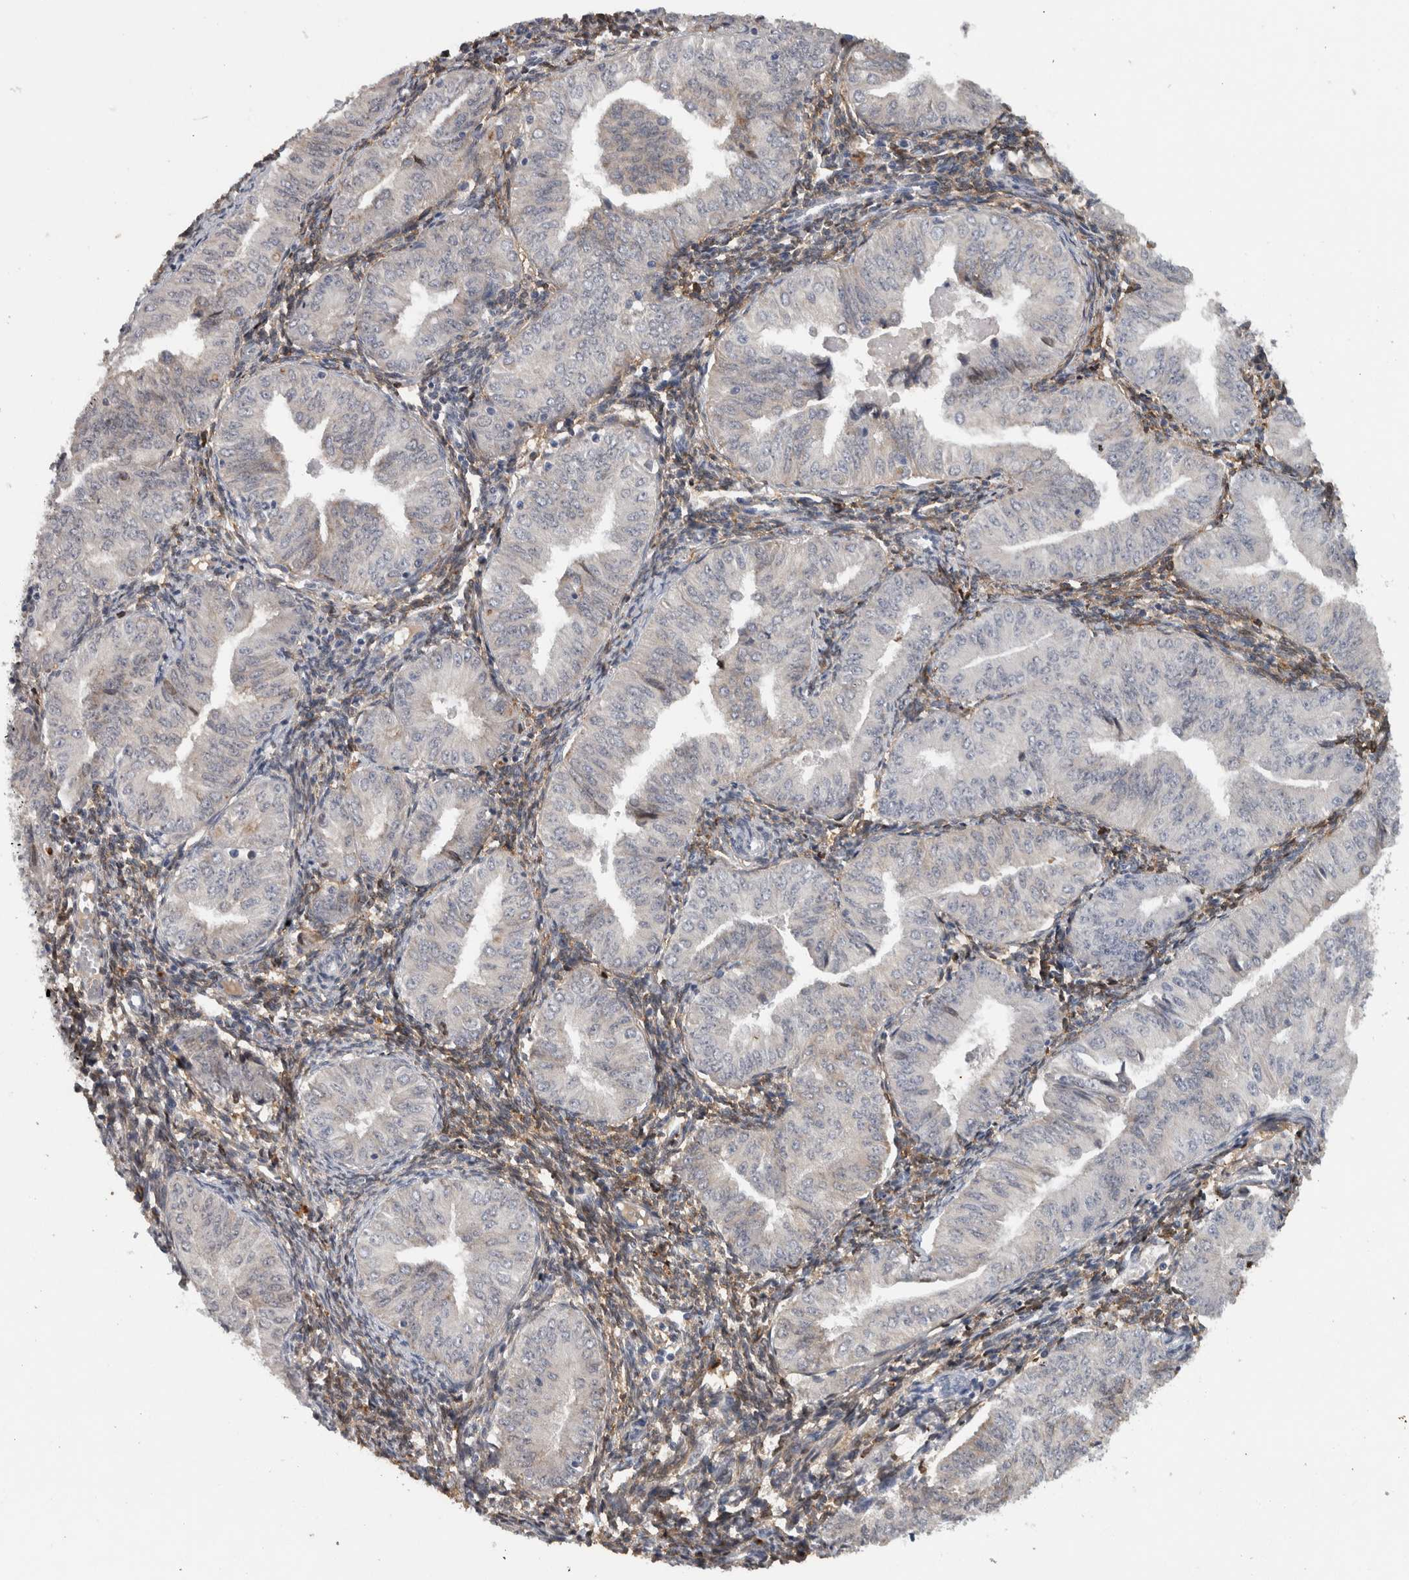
{"staining": {"intensity": "negative", "quantity": "none", "location": "none"}, "tissue": "endometrial cancer", "cell_type": "Tumor cells", "image_type": "cancer", "snomed": [{"axis": "morphology", "description": "Normal tissue, NOS"}, {"axis": "morphology", "description": "Adenocarcinoma, NOS"}, {"axis": "topography", "description": "Endometrium"}], "caption": "DAB immunohistochemical staining of endometrial adenocarcinoma demonstrates no significant positivity in tumor cells.", "gene": "PRXL2A", "patient": {"sex": "female", "age": 53}}